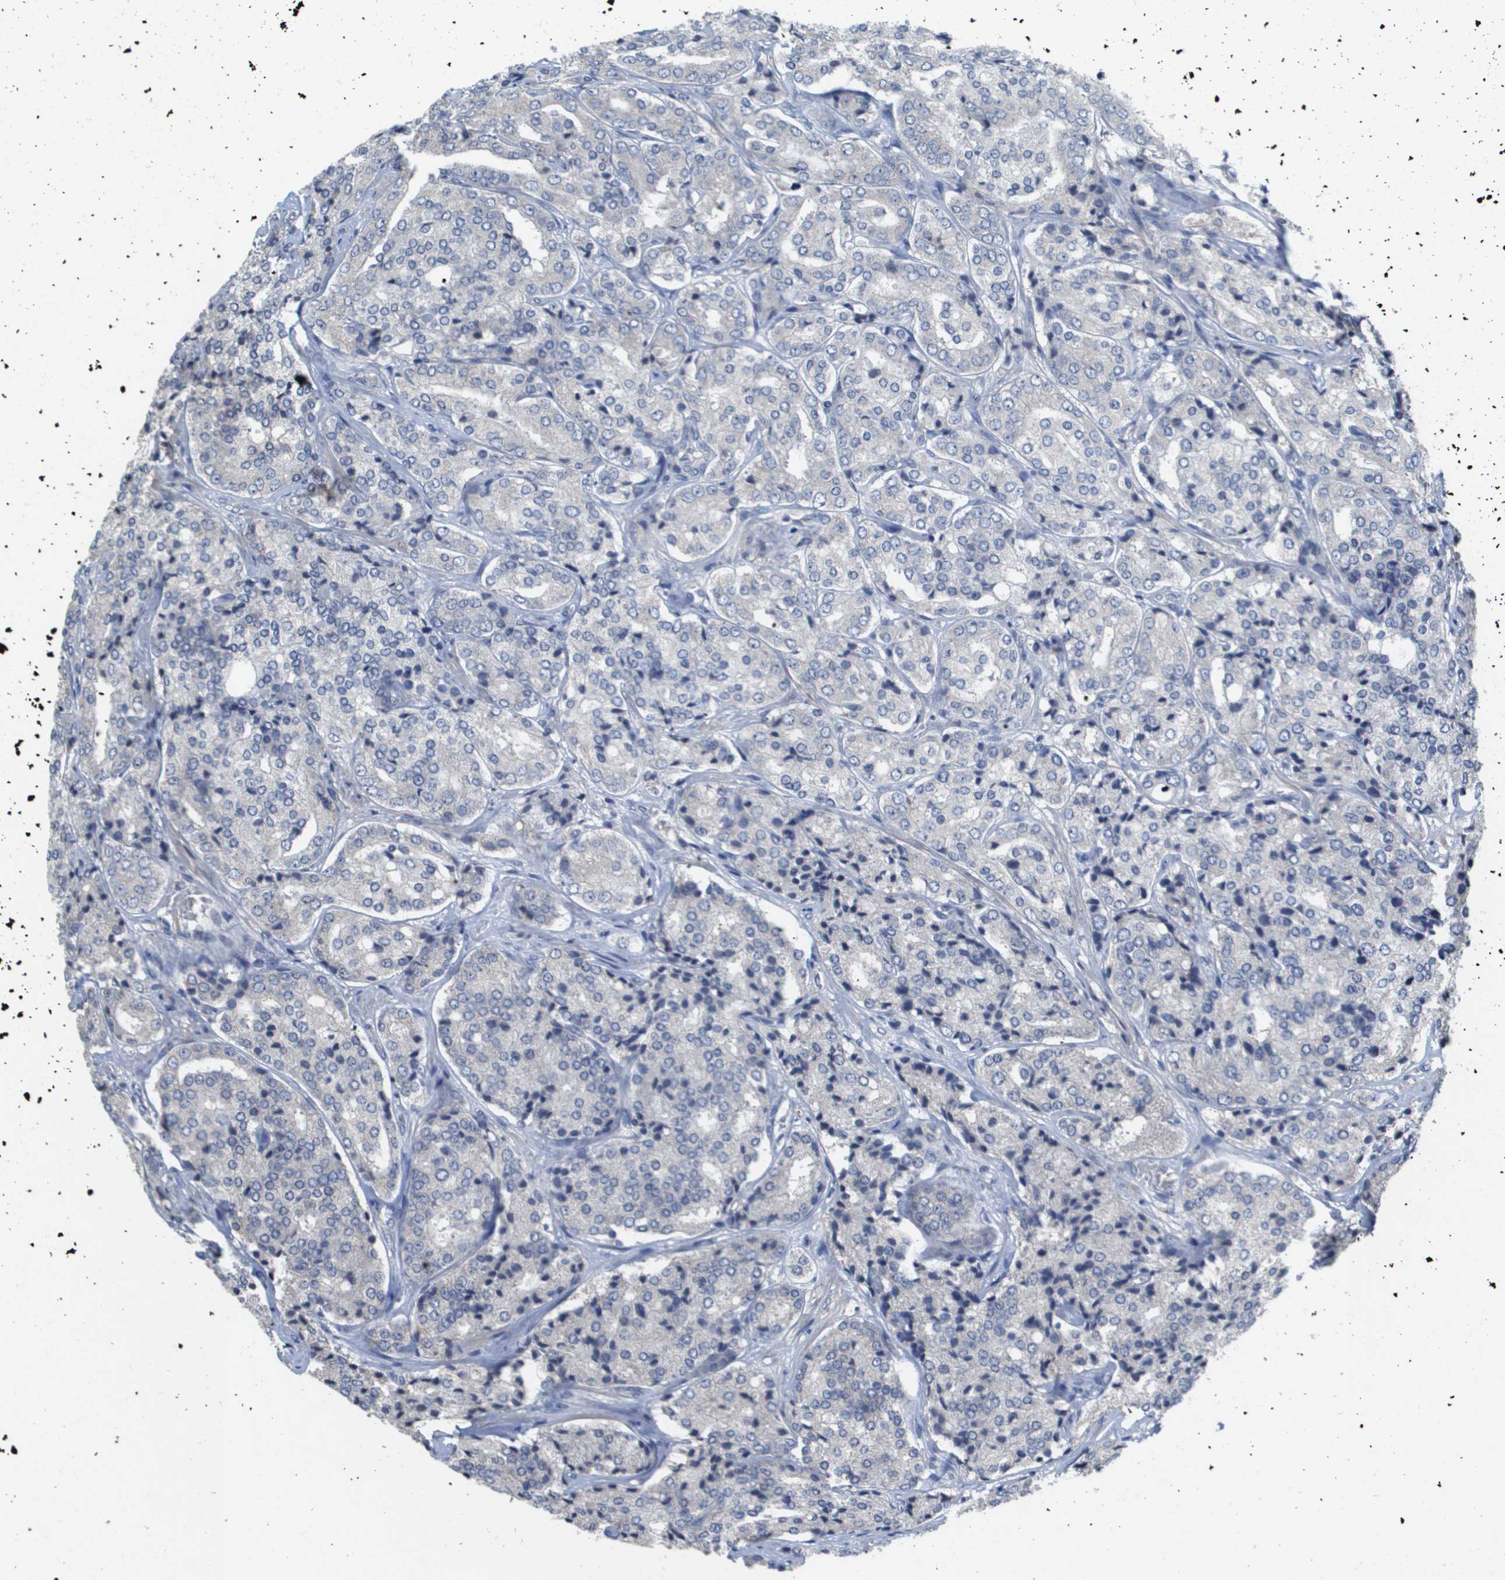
{"staining": {"intensity": "negative", "quantity": "none", "location": "none"}, "tissue": "prostate cancer", "cell_type": "Tumor cells", "image_type": "cancer", "snomed": [{"axis": "morphology", "description": "Adenocarcinoma, High grade"}, {"axis": "topography", "description": "Prostate"}], "caption": "A high-resolution image shows immunohistochemistry (IHC) staining of prostate adenocarcinoma (high-grade), which shows no significant expression in tumor cells.", "gene": "CAPN11", "patient": {"sex": "male", "age": 65}}